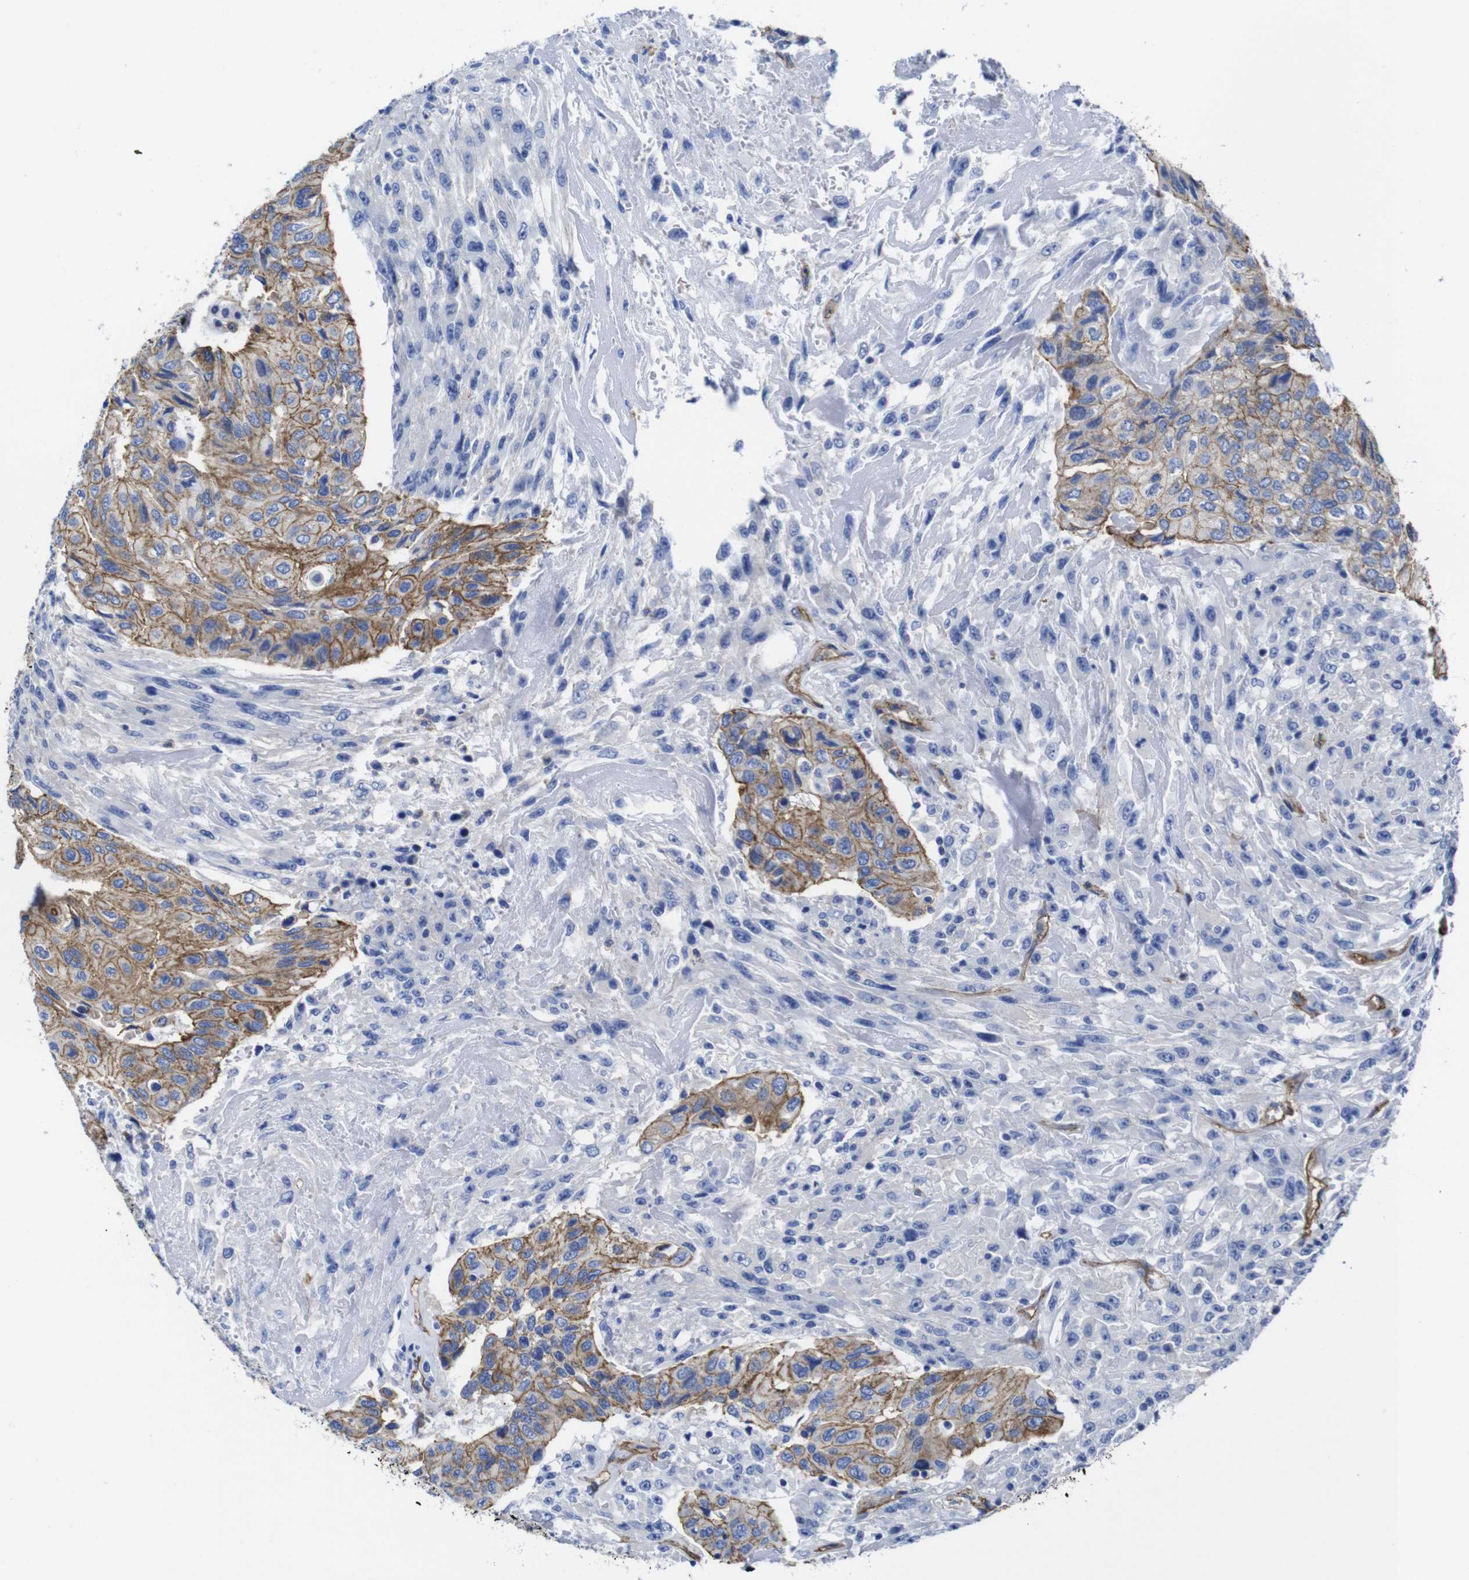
{"staining": {"intensity": "moderate", "quantity": "25%-75%", "location": "cytoplasmic/membranous"}, "tissue": "urothelial cancer", "cell_type": "Tumor cells", "image_type": "cancer", "snomed": [{"axis": "morphology", "description": "Urothelial carcinoma, High grade"}, {"axis": "topography", "description": "Urinary bladder"}], "caption": "Immunohistochemical staining of urothelial cancer demonstrates medium levels of moderate cytoplasmic/membranous protein positivity in approximately 25%-75% of tumor cells.", "gene": "SPTBN1", "patient": {"sex": "male", "age": 66}}